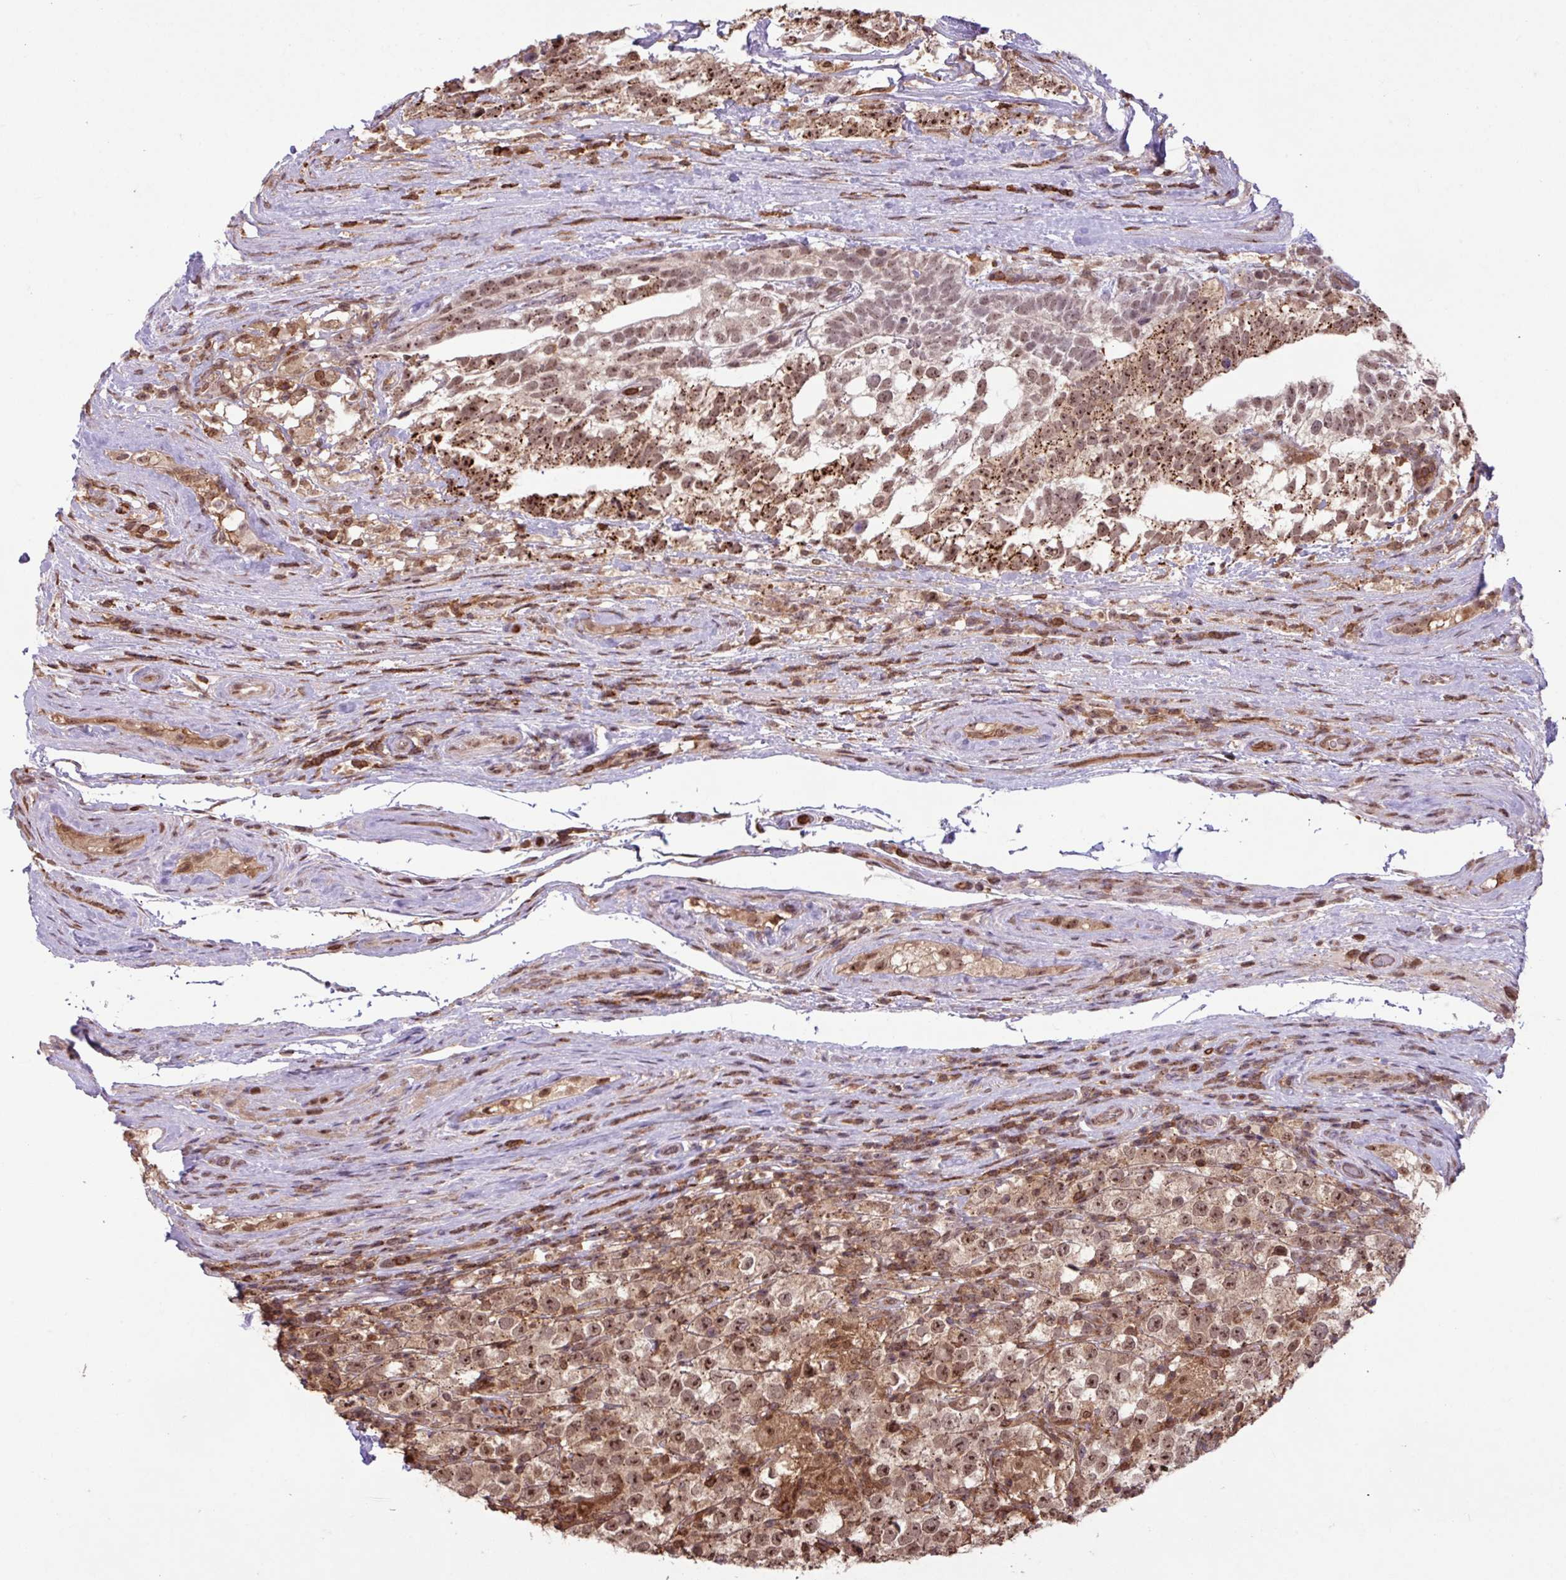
{"staining": {"intensity": "moderate", "quantity": ">75%", "location": "nuclear"}, "tissue": "testis cancer", "cell_type": "Tumor cells", "image_type": "cancer", "snomed": [{"axis": "morphology", "description": "Seminoma, NOS"}, {"axis": "morphology", "description": "Carcinoma, Embryonal, NOS"}, {"axis": "topography", "description": "Testis"}], "caption": "Immunohistochemistry (IHC) of testis cancer (embryonal carcinoma) shows medium levels of moderate nuclear staining in about >75% of tumor cells.", "gene": "GON7", "patient": {"sex": "male", "age": 41}}